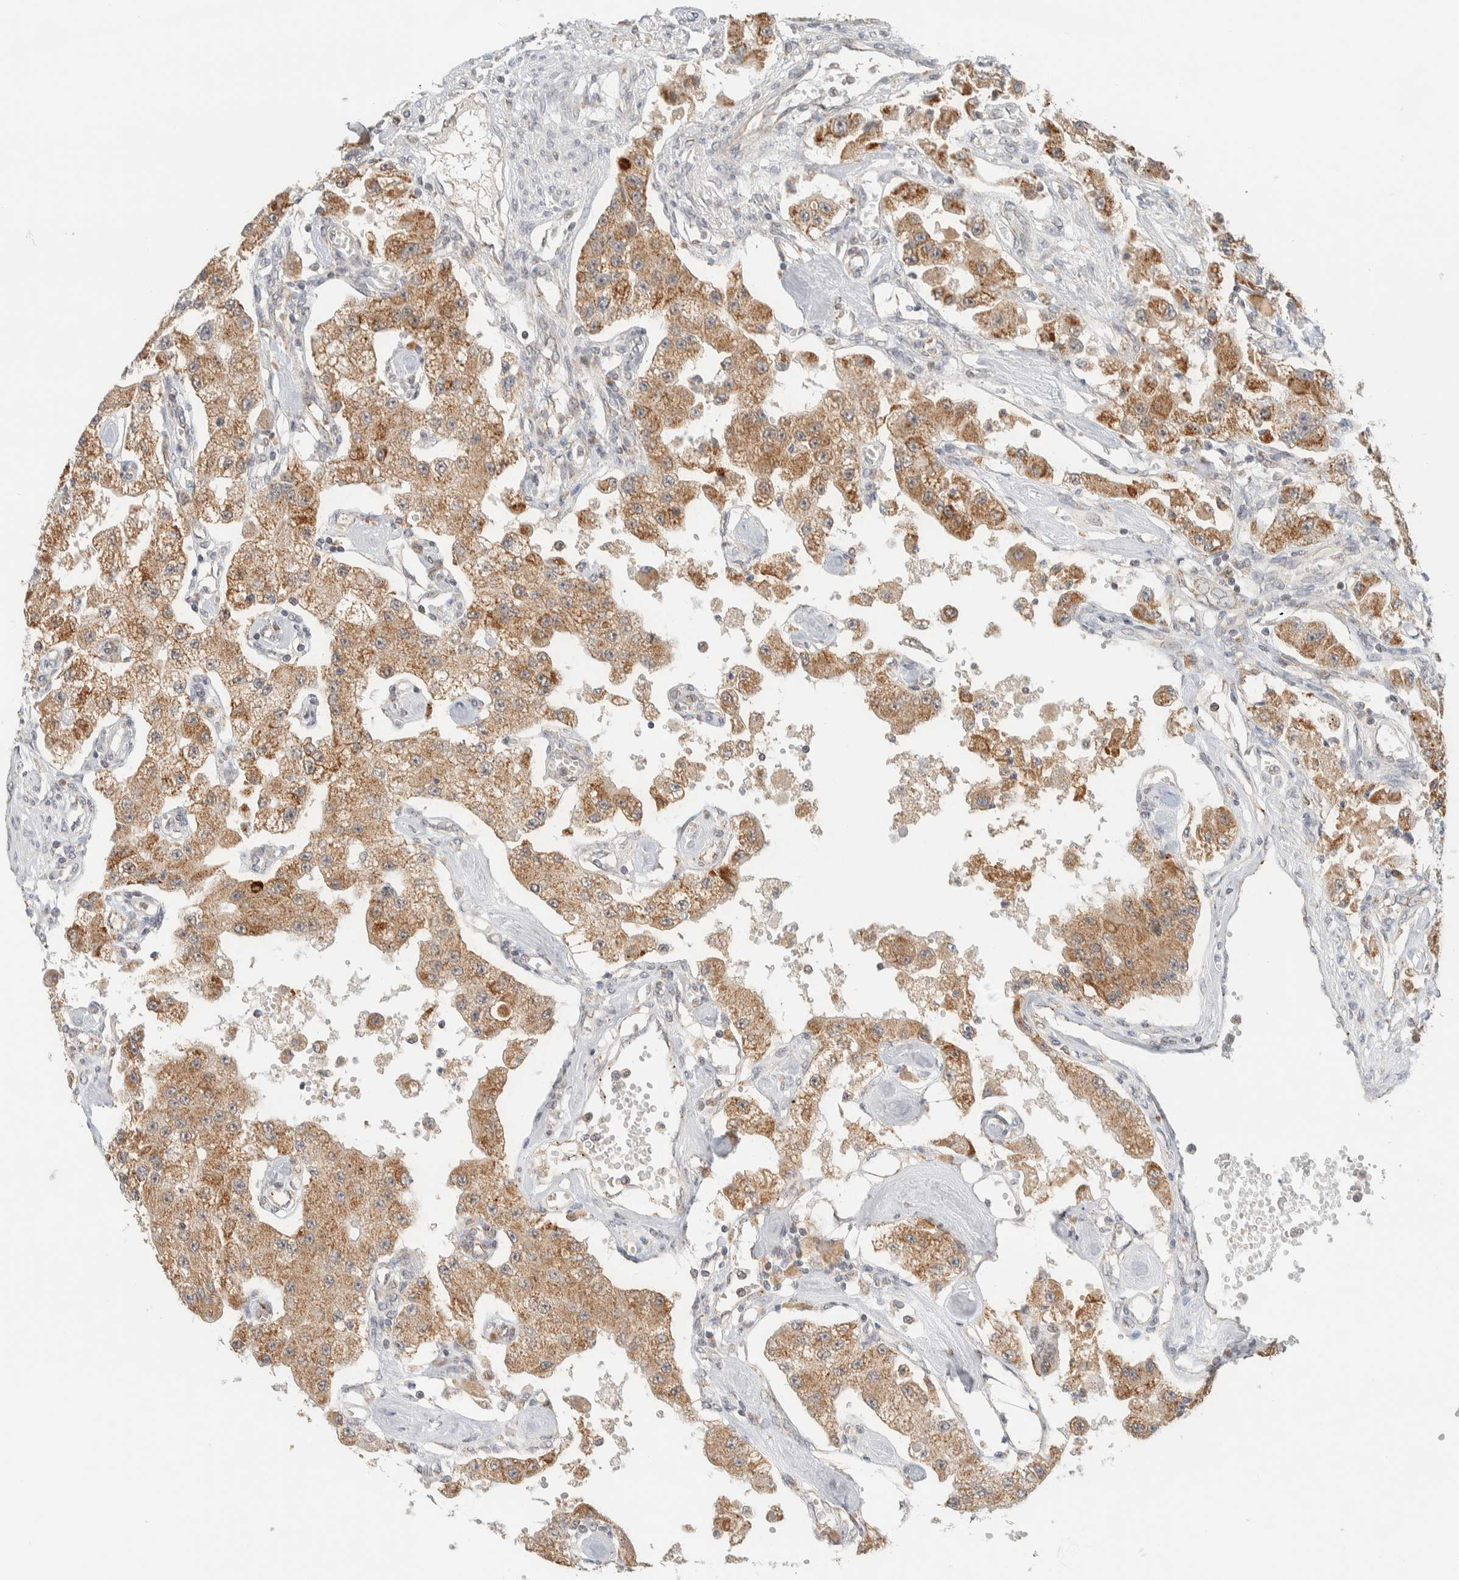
{"staining": {"intensity": "moderate", "quantity": ">75%", "location": "cytoplasmic/membranous"}, "tissue": "carcinoid", "cell_type": "Tumor cells", "image_type": "cancer", "snomed": [{"axis": "morphology", "description": "Carcinoid, malignant, NOS"}, {"axis": "topography", "description": "Pancreas"}], "caption": "A high-resolution image shows immunohistochemistry (IHC) staining of carcinoid, which demonstrates moderate cytoplasmic/membranous positivity in approximately >75% of tumor cells.", "gene": "MRPL41", "patient": {"sex": "male", "age": 41}}